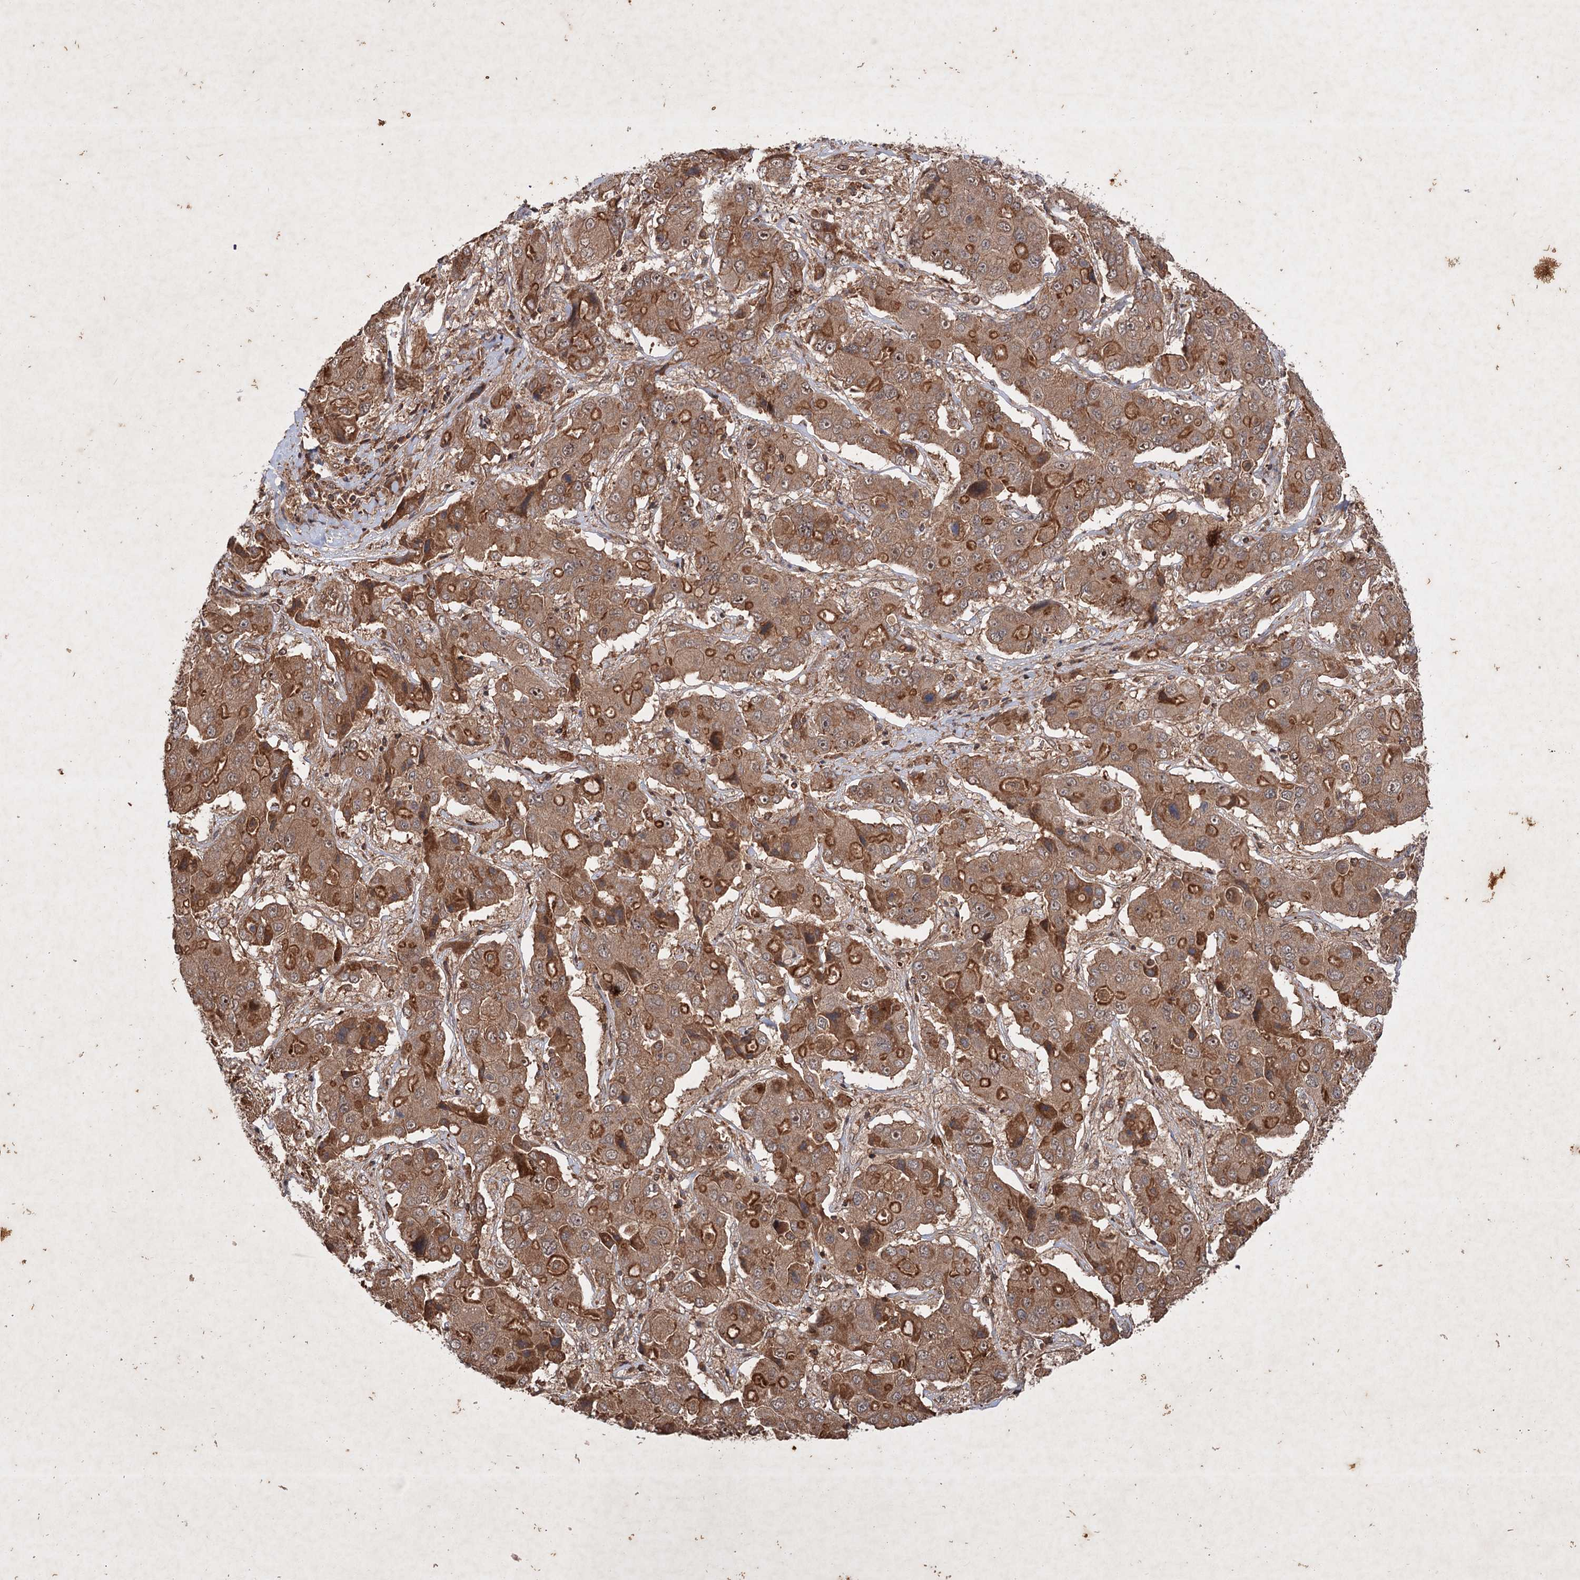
{"staining": {"intensity": "strong", "quantity": ">75%", "location": "cytoplasmic/membranous"}, "tissue": "liver cancer", "cell_type": "Tumor cells", "image_type": "cancer", "snomed": [{"axis": "morphology", "description": "Cholangiocarcinoma"}, {"axis": "topography", "description": "Liver"}], "caption": "DAB (3,3'-diaminobenzidine) immunohistochemical staining of human liver cancer demonstrates strong cytoplasmic/membranous protein expression in approximately >75% of tumor cells.", "gene": "ADK", "patient": {"sex": "male", "age": 67}}